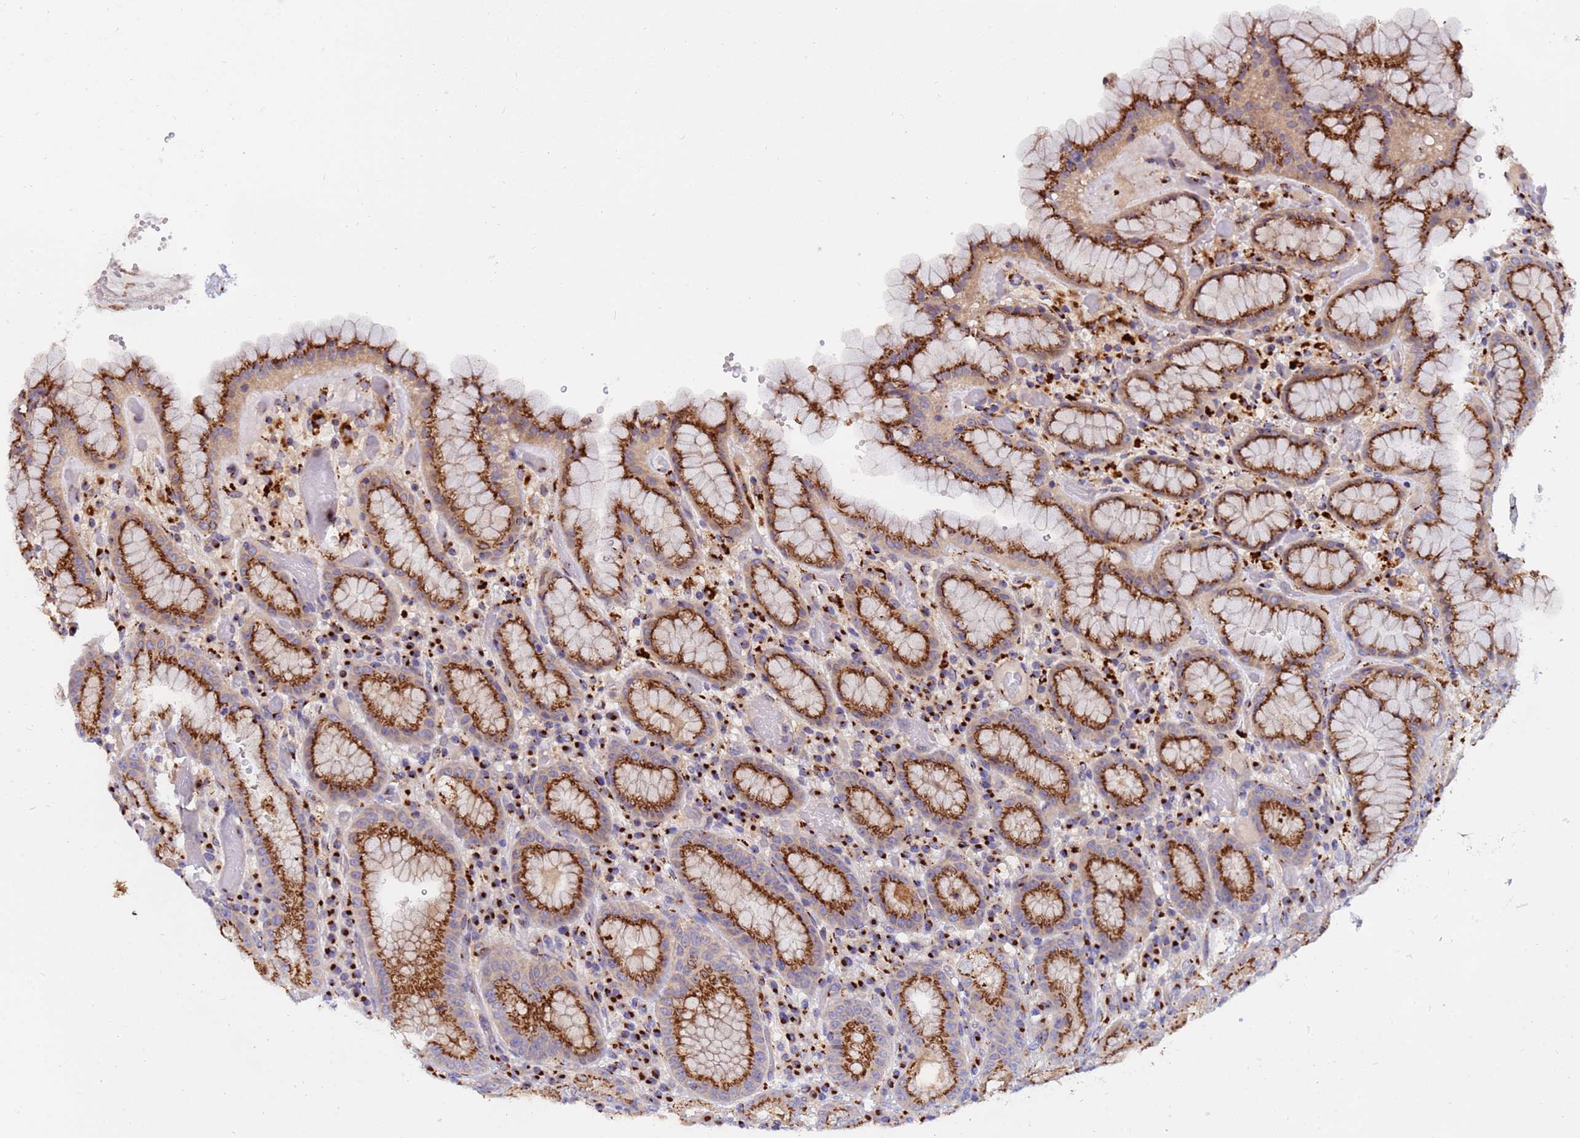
{"staining": {"intensity": "strong", "quantity": ">75%", "location": "cytoplasmic/membranous"}, "tissue": "stomach", "cell_type": "Glandular cells", "image_type": "normal", "snomed": [{"axis": "morphology", "description": "Normal tissue, NOS"}, {"axis": "topography", "description": "Stomach, upper"}], "caption": "This is a photomicrograph of immunohistochemistry (IHC) staining of benign stomach, which shows strong positivity in the cytoplasmic/membranous of glandular cells.", "gene": "HPS3", "patient": {"sex": "male", "age": 52}}